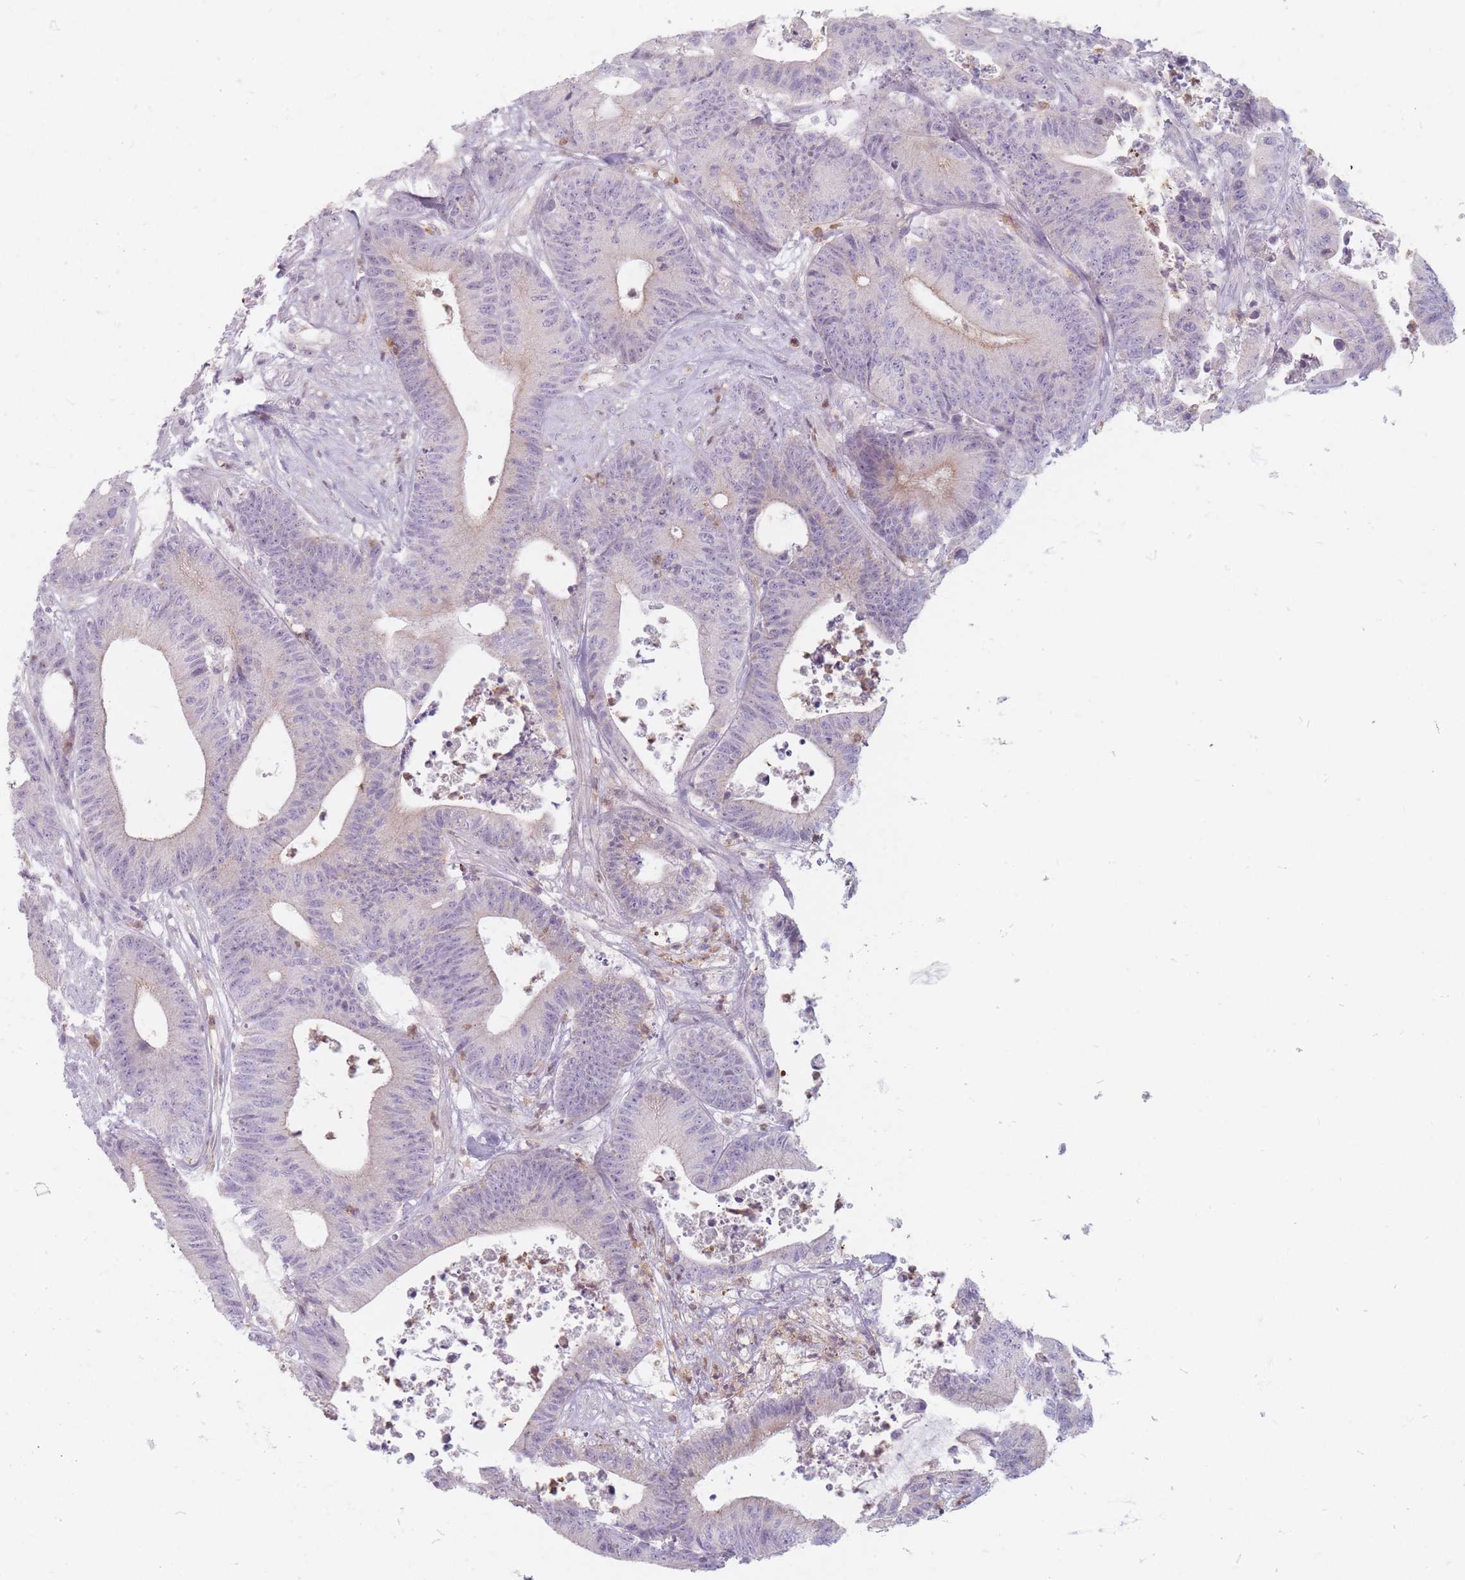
{"staining": {"intensity": "negative", "quantity": "none", "location": "none"}, "tissue": "colorectal cancer", "cell_type": "Tumor cells", "image_type": "cancer", "snomed": [{"axis": "morphology", "description": "Adenocarcinoma, NOS"}, {"axis": "topography", "description": "Colon"}], "caption": "Protein analysis of colorectal cancer reveals no significant positivity in tumor cells.", "gene": "CHCHD7", "patient": {"sex": "female", "age": 84}}